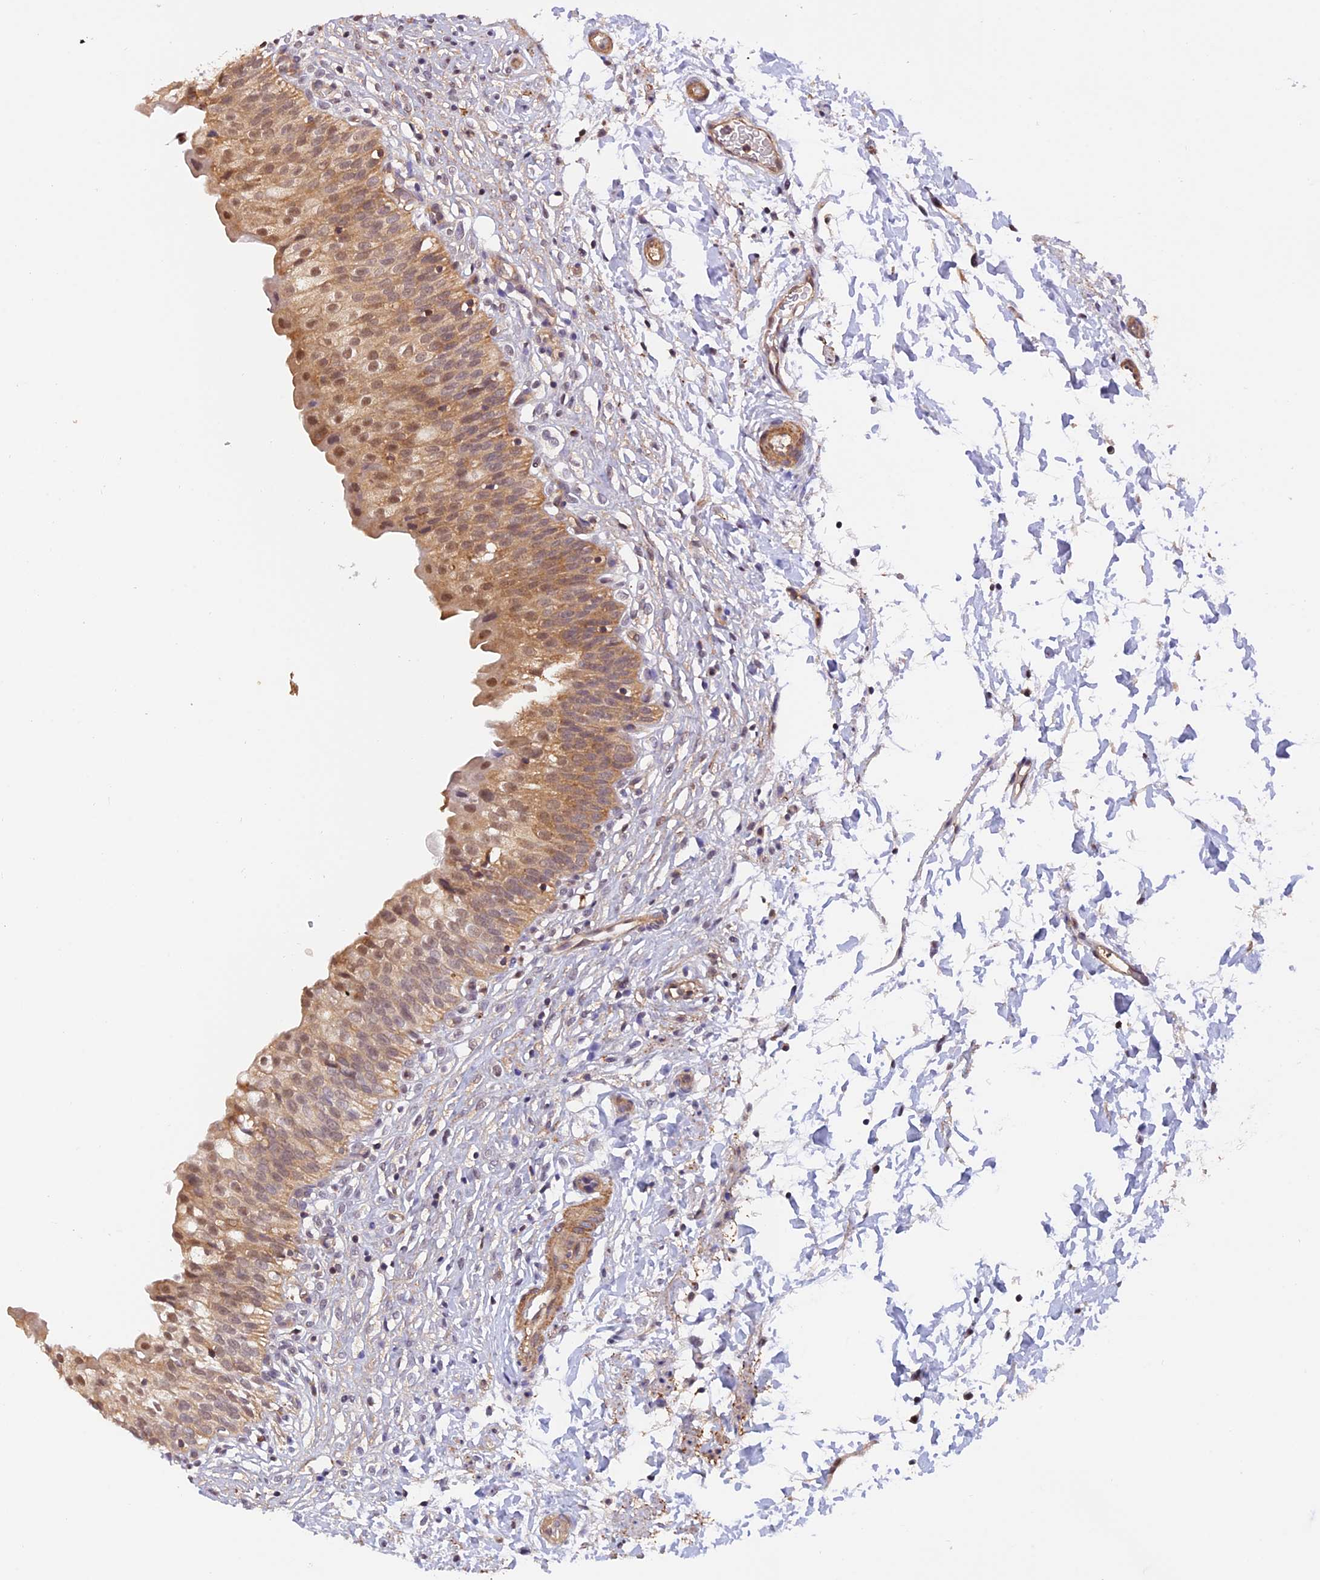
{"staining": {"intensity": "moderate", "quantity": "25%-75%", "location": "cytoplasmic/membranous,nuclear"}, "tissue": "urinary bladder", "cell_type": "Urothelial cells", "image_type": "normal", "snomed": [{"axis": "morphology", "description": "Normal tissue, NOS"}, {"axis": "topography", "description": "Urinary bladder"}], "caption": "This histopathology image reveals benign urinary bladder stained with immunohistochemistry (IHC) to label a protein in brown. The cytoplasmic/membranous,nuclear of urothelial cells show moderate positivity for the protein. Nuclei are counter-stained blue.", "gene": "PSMB3", "patient": {"sex": "male", "age": 55}}